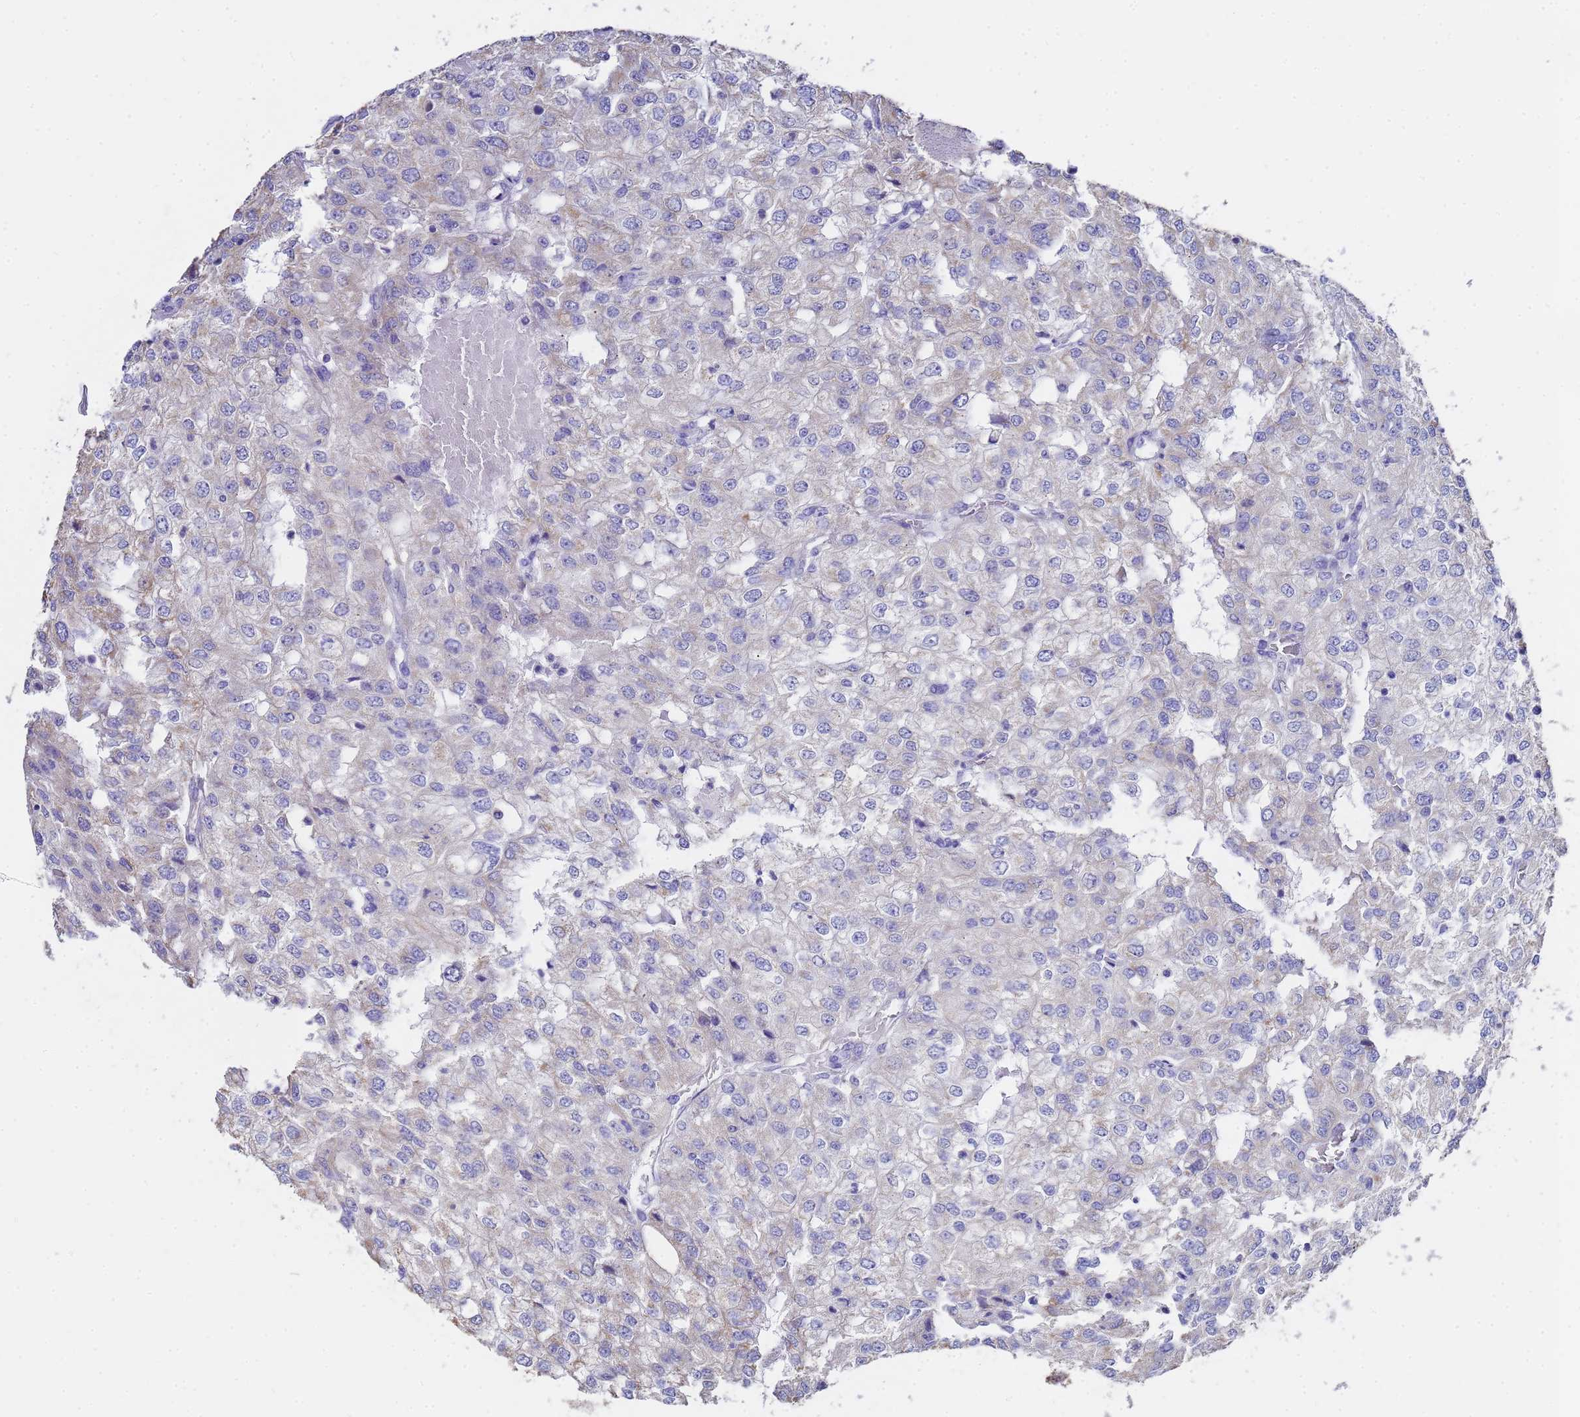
{"staining": {"intensity": "weak", "quantity": "<25%", "location": "cytoplasmic/membranous"}, "tissue": "renal cancer", "cell_type": "Tumor cells", "image_type": "cancer", "snomed": [{"axis": "morphology", "description": "Adenocarcinoma, NOS"}, {"axis": "topography", "description": "Kidney"}], "caption": "The histopathology image demonstrates no significant staining in tumor cells of adenocarcinoma (renal). (DAB (3,3'-diaminobenzidine) IHC with hematoxylin counter stain).", "gene": "MRPS12", "patient": {"sex": "female", "age": 54}}